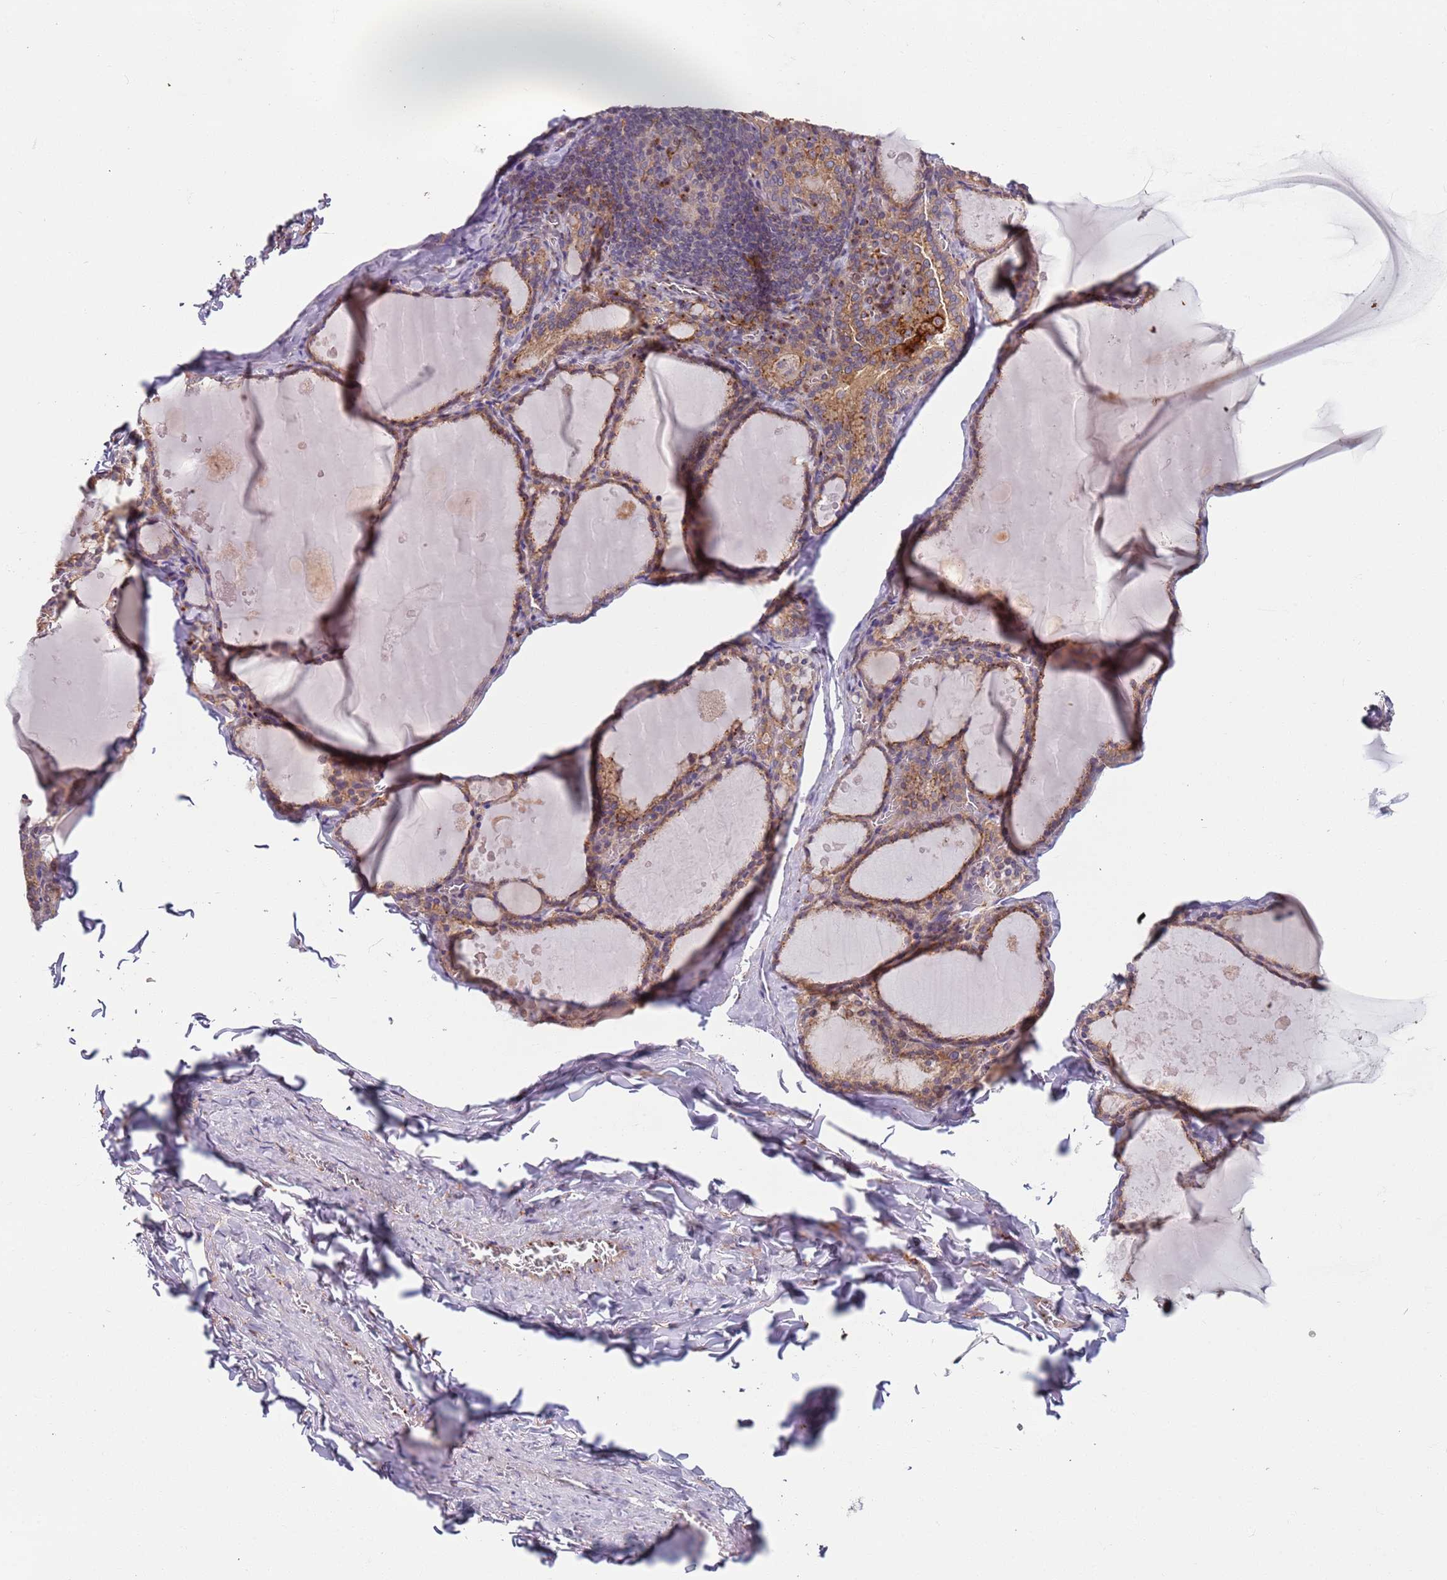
{"staining": {"intensity": "moderate", "quantity": ">75%", "location": "cytoplasmic/membranous"}, "tissue": "thyroid gland", "cell_type": "Glandular cells", "image_type": "normal", "snomed": [{"axis": "morphology", "description": "Normal tissue, NOS"}, {"axis": "topography", "description": "Thyroid gland"}], "caption": "Immunohistochemical staining of benign thyroid gland displays moderate cytoplasmic/membranous protein positivity in about >75% of glandular cells.", "gene": "AKTIP", "patient": {"sex": "male", "age": 56}}